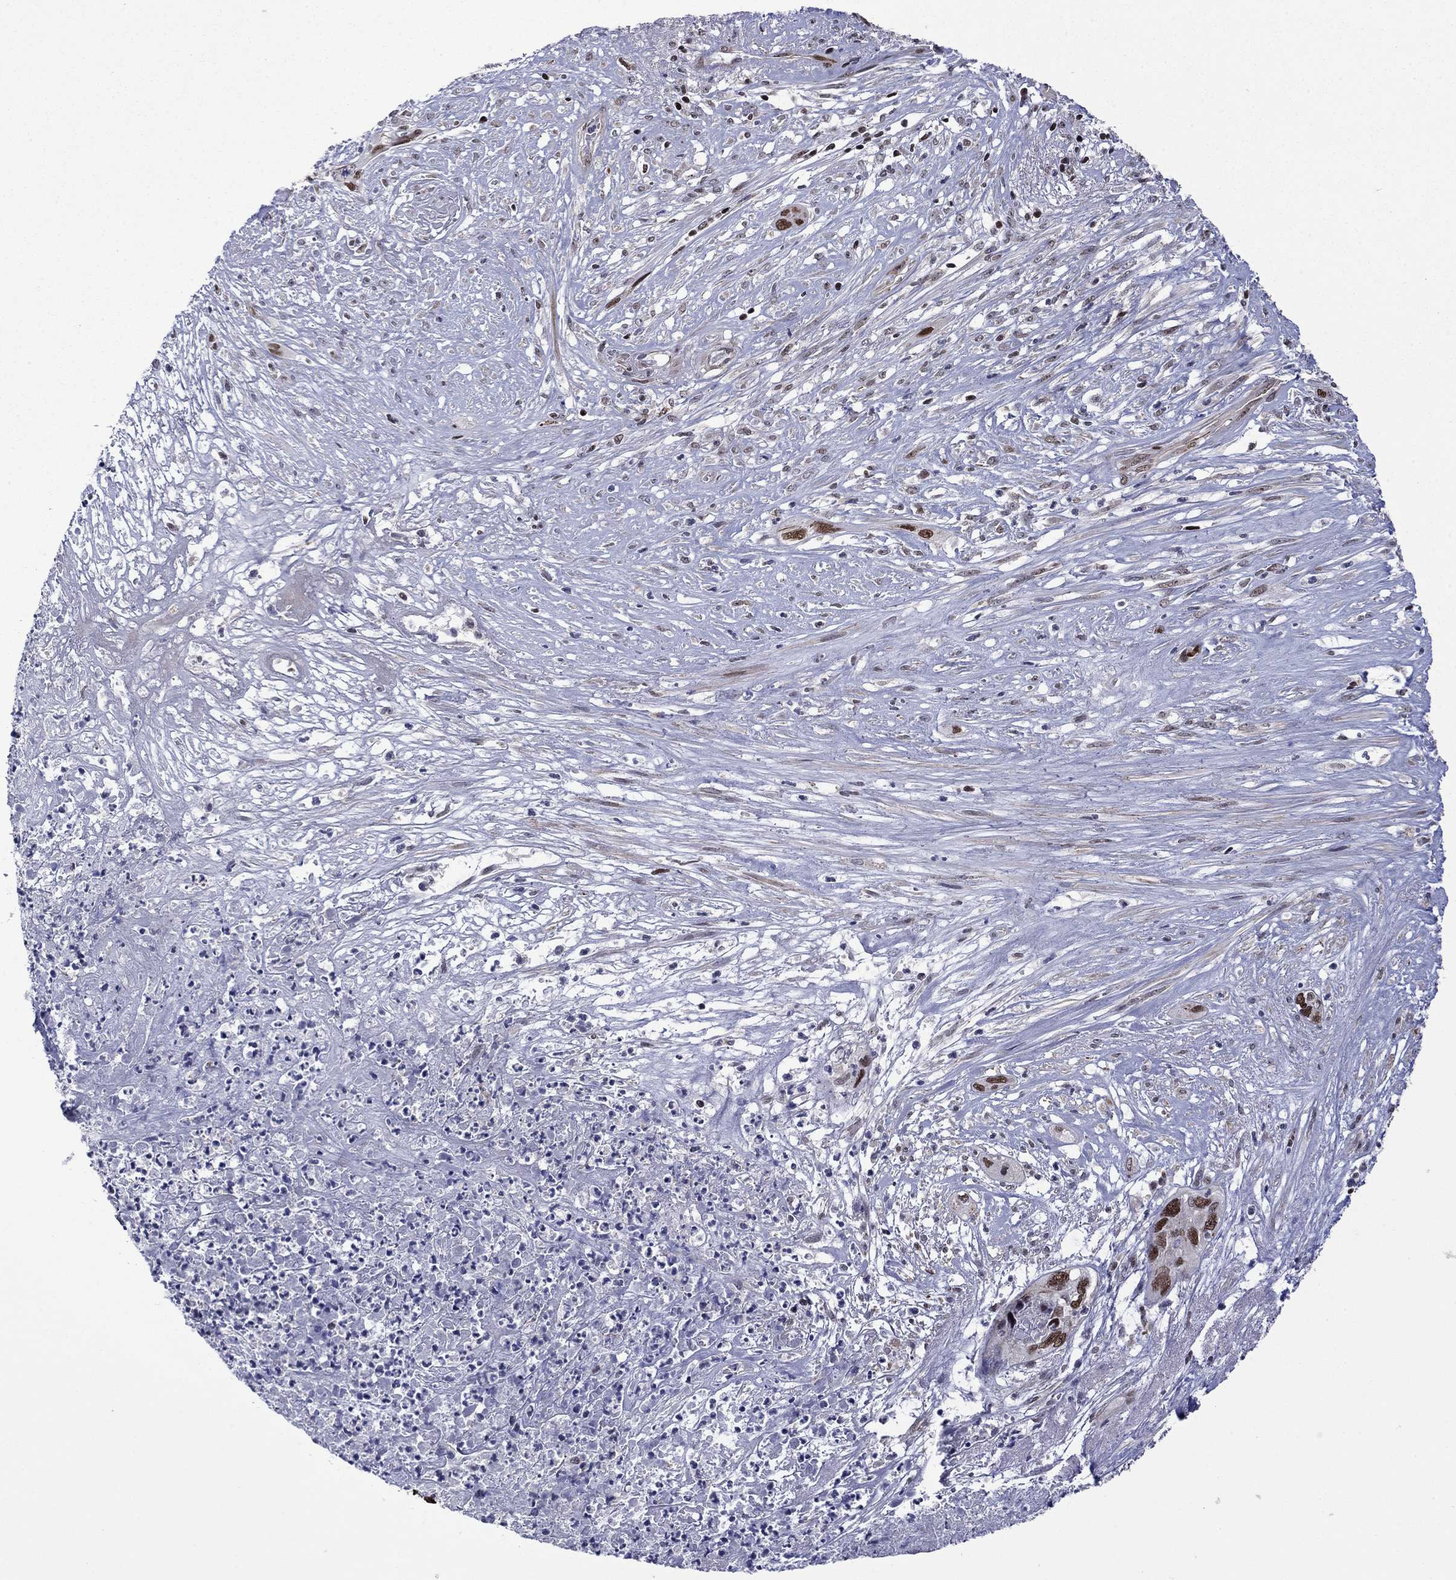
{"staining": {"intensity": "moderate", "quantity": "25%-75%", "location": "nuclear"}, "tissue": "cervical cancer", "cell_type": "Tumor cells", "image_type": "cancer", "snomed": [{"axis": "morphology", "description": "Squamous cell carcinoma, NOS"}, {"axis": "topography", "description": "Cervix"}], "caption": "Protein staining reveals moderate nuclear staining in about 25%-75% of tumor cells in cervical cancer (squamous cell carcinoma).", "gene": "SURF2", "patient": {"sex": "female", "age": 57}}